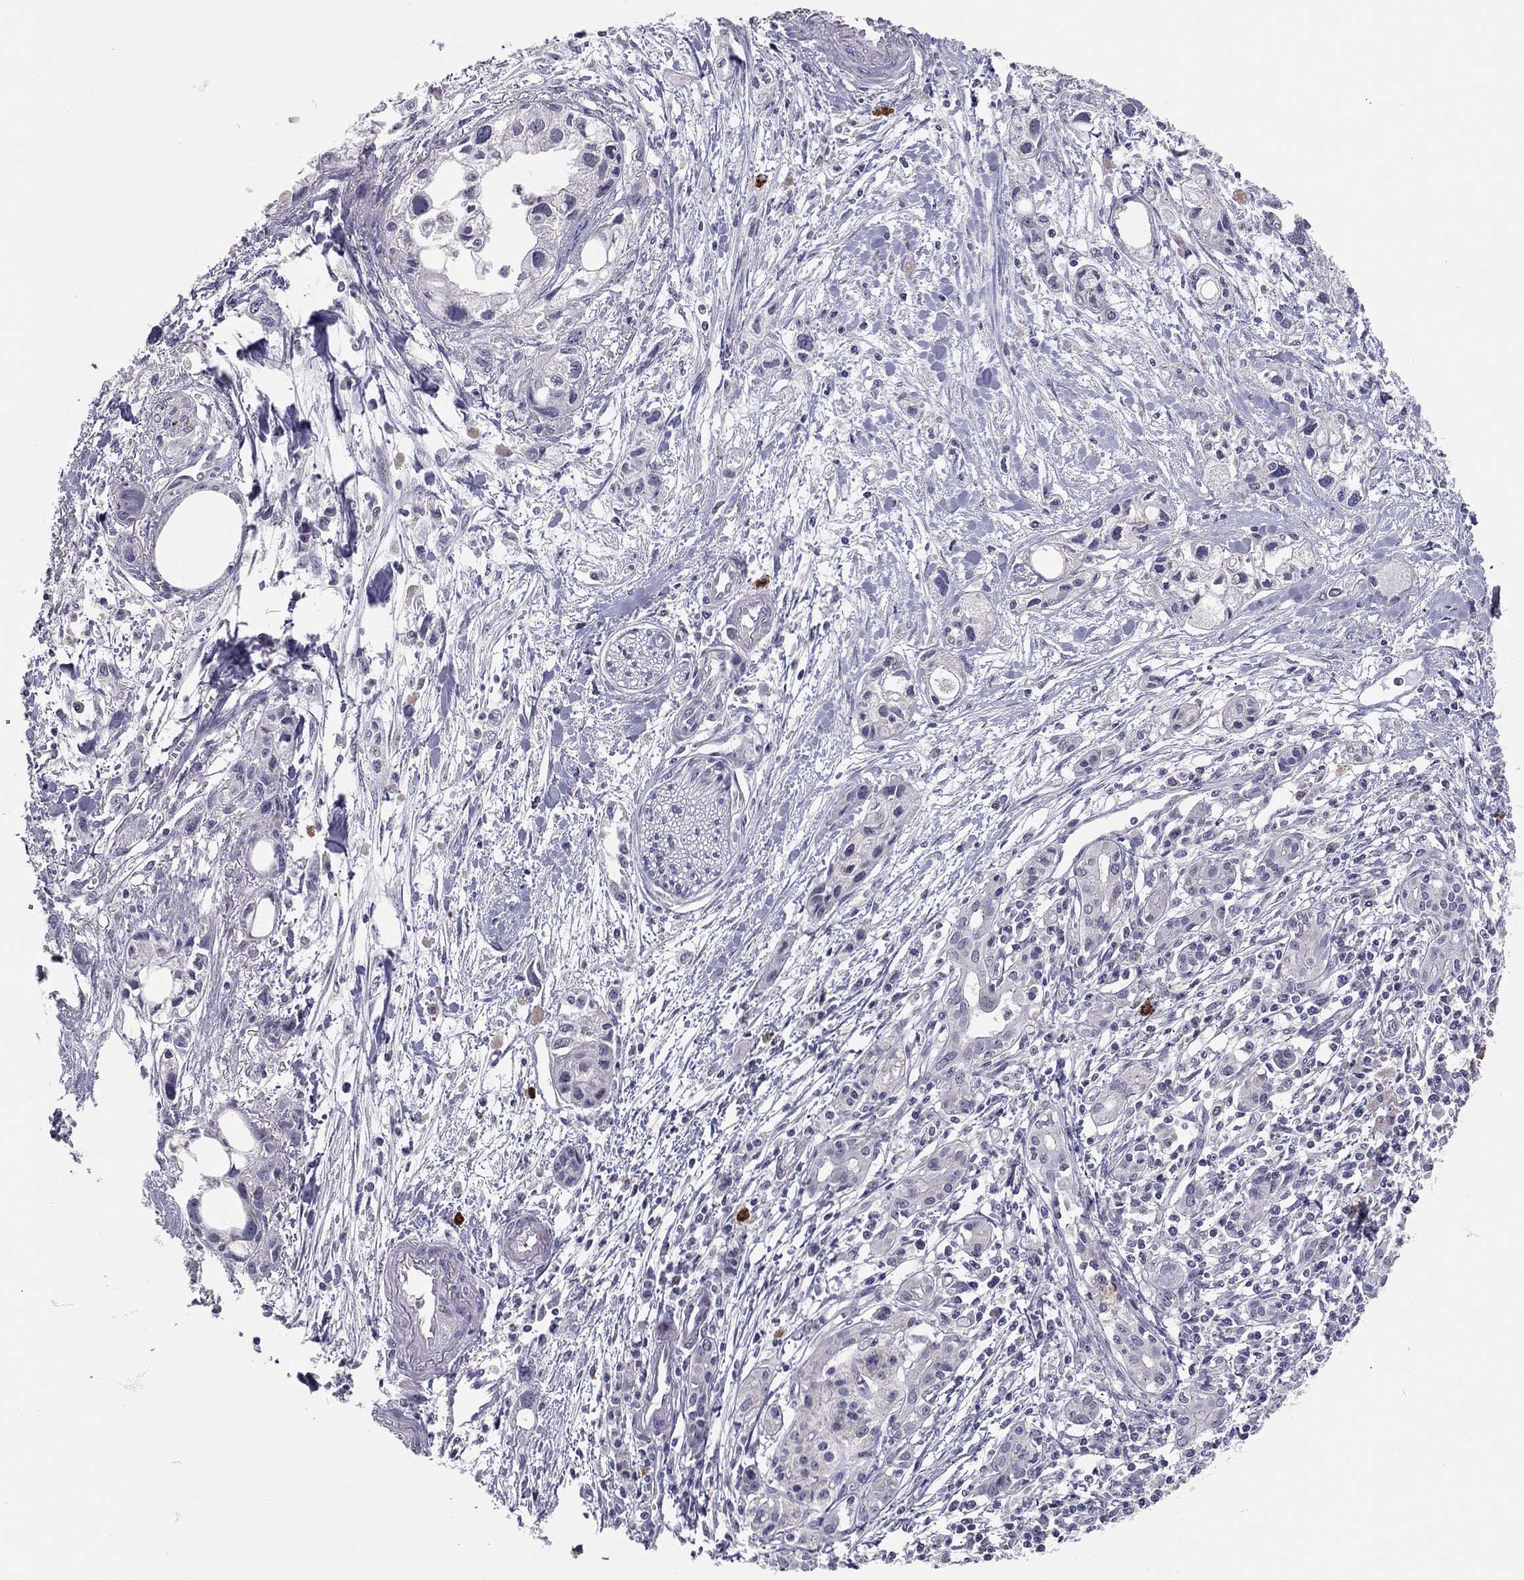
{"staining": {"intensity": "negative", "quantity": "none", "location": "none"}, "tissue": "pancreatic cancer", "cell_type": "Tumor cells", "image_type": "cancer", "snomed": [{"axis": "morphology", "description": "Adenocarcinoma, NOS"}, {"axis": "topography", "description": "Pancreas"}], "caption": "Tumor cells are negative for protein expression in human pancreatic cancer (adenocarcinoma).", "gene": "SCARB1", "patient": {"sex": "female", "age": 61}}